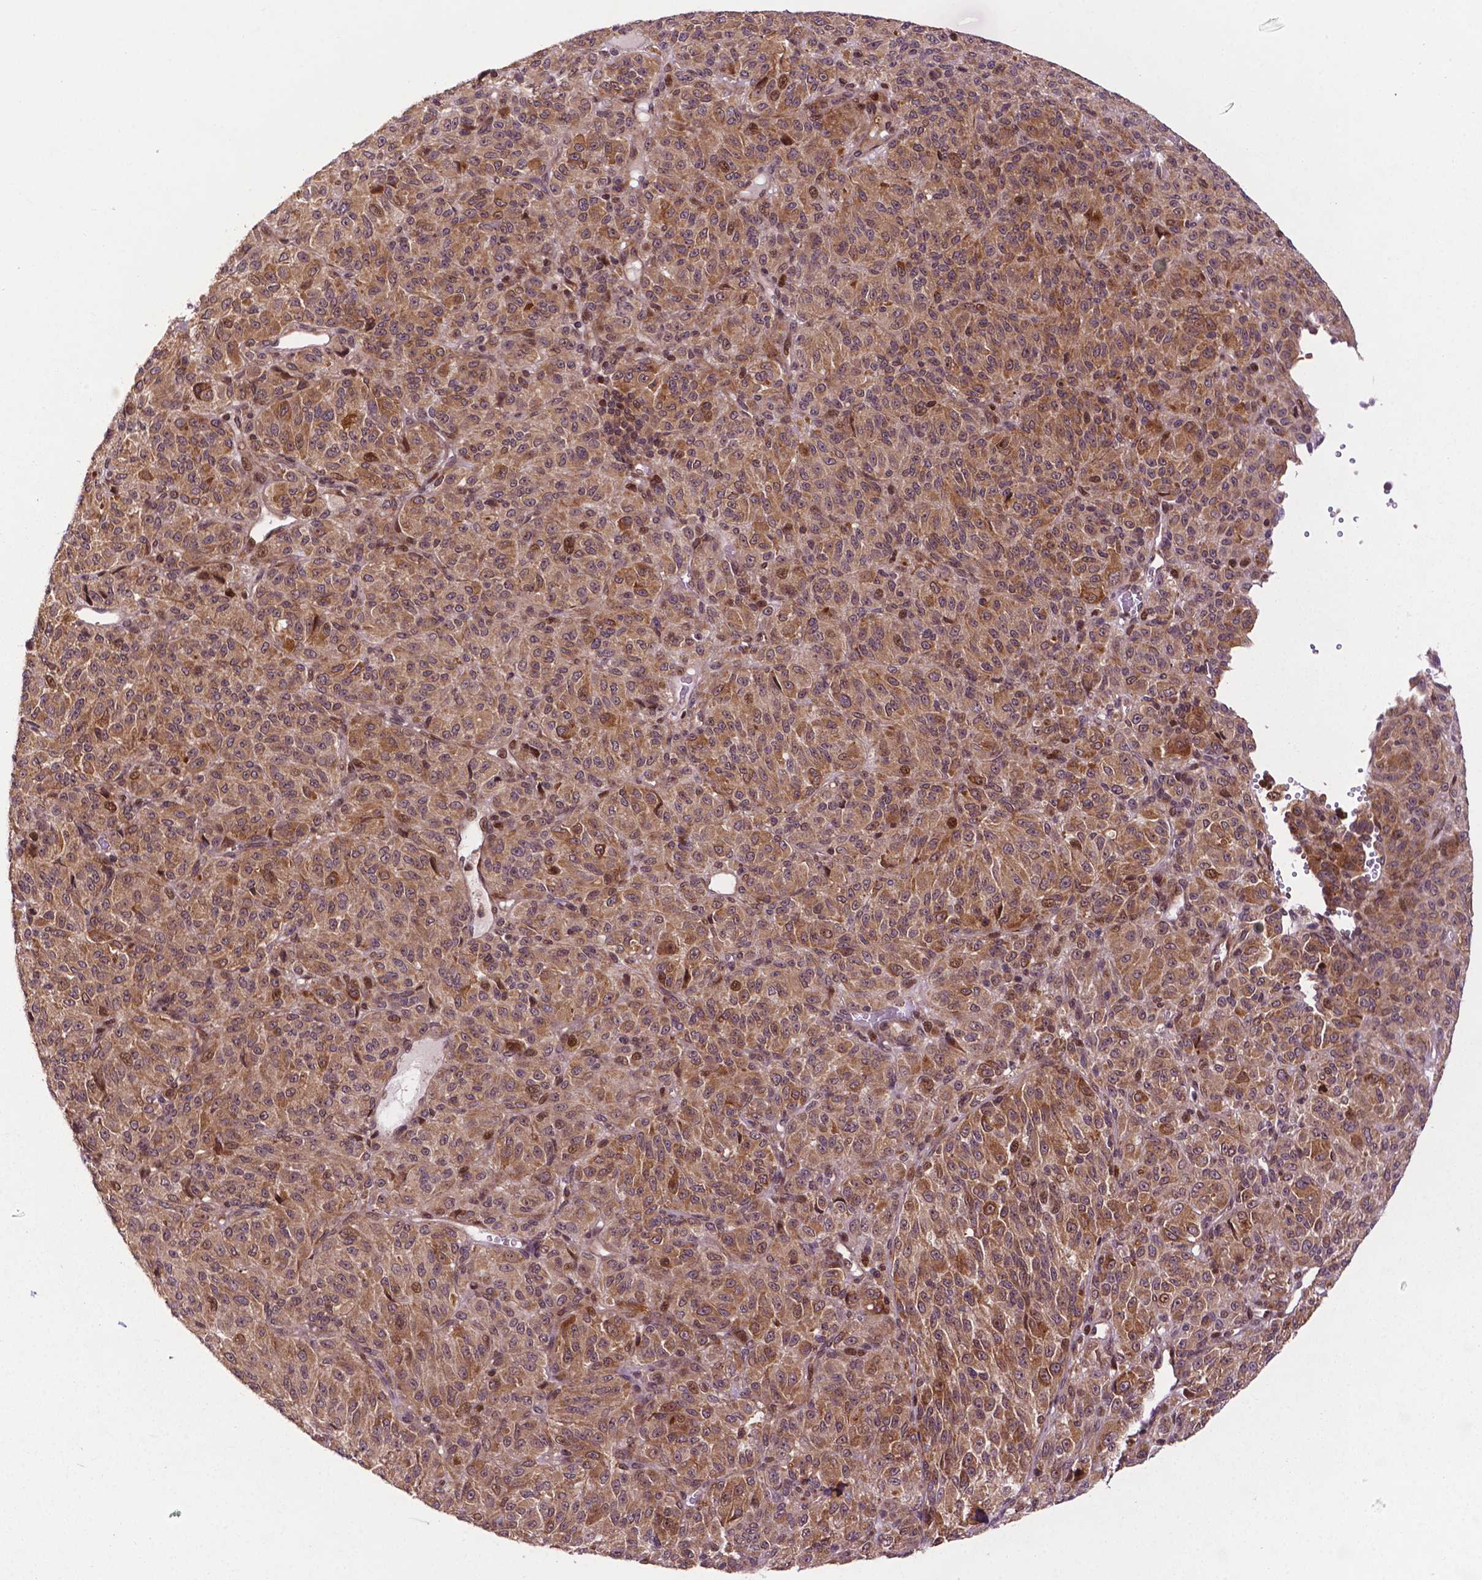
{"staining": {"intensity": "moderate", "quantity": ">75%", "location": "cytoplasmic/membranous,nuclear"}, "tissue": "melanoma", "cell_type": "Tumor cells", "image_type": "cancer", "snomed": [{"axis": "morphology", "description": "Malignant melanoma, Metastatic site"}, {"axis": "topography", "description": "Brain"}], "caption": "Malignant melanoma (metastatic site) stained for a protein (brown) exhibits moderate cytoplasmic/membranous and nuclear positive expression in about >75% of tumor cells.", "gene": "TMX2", "patient": {"sex": "female", "age": 56}}